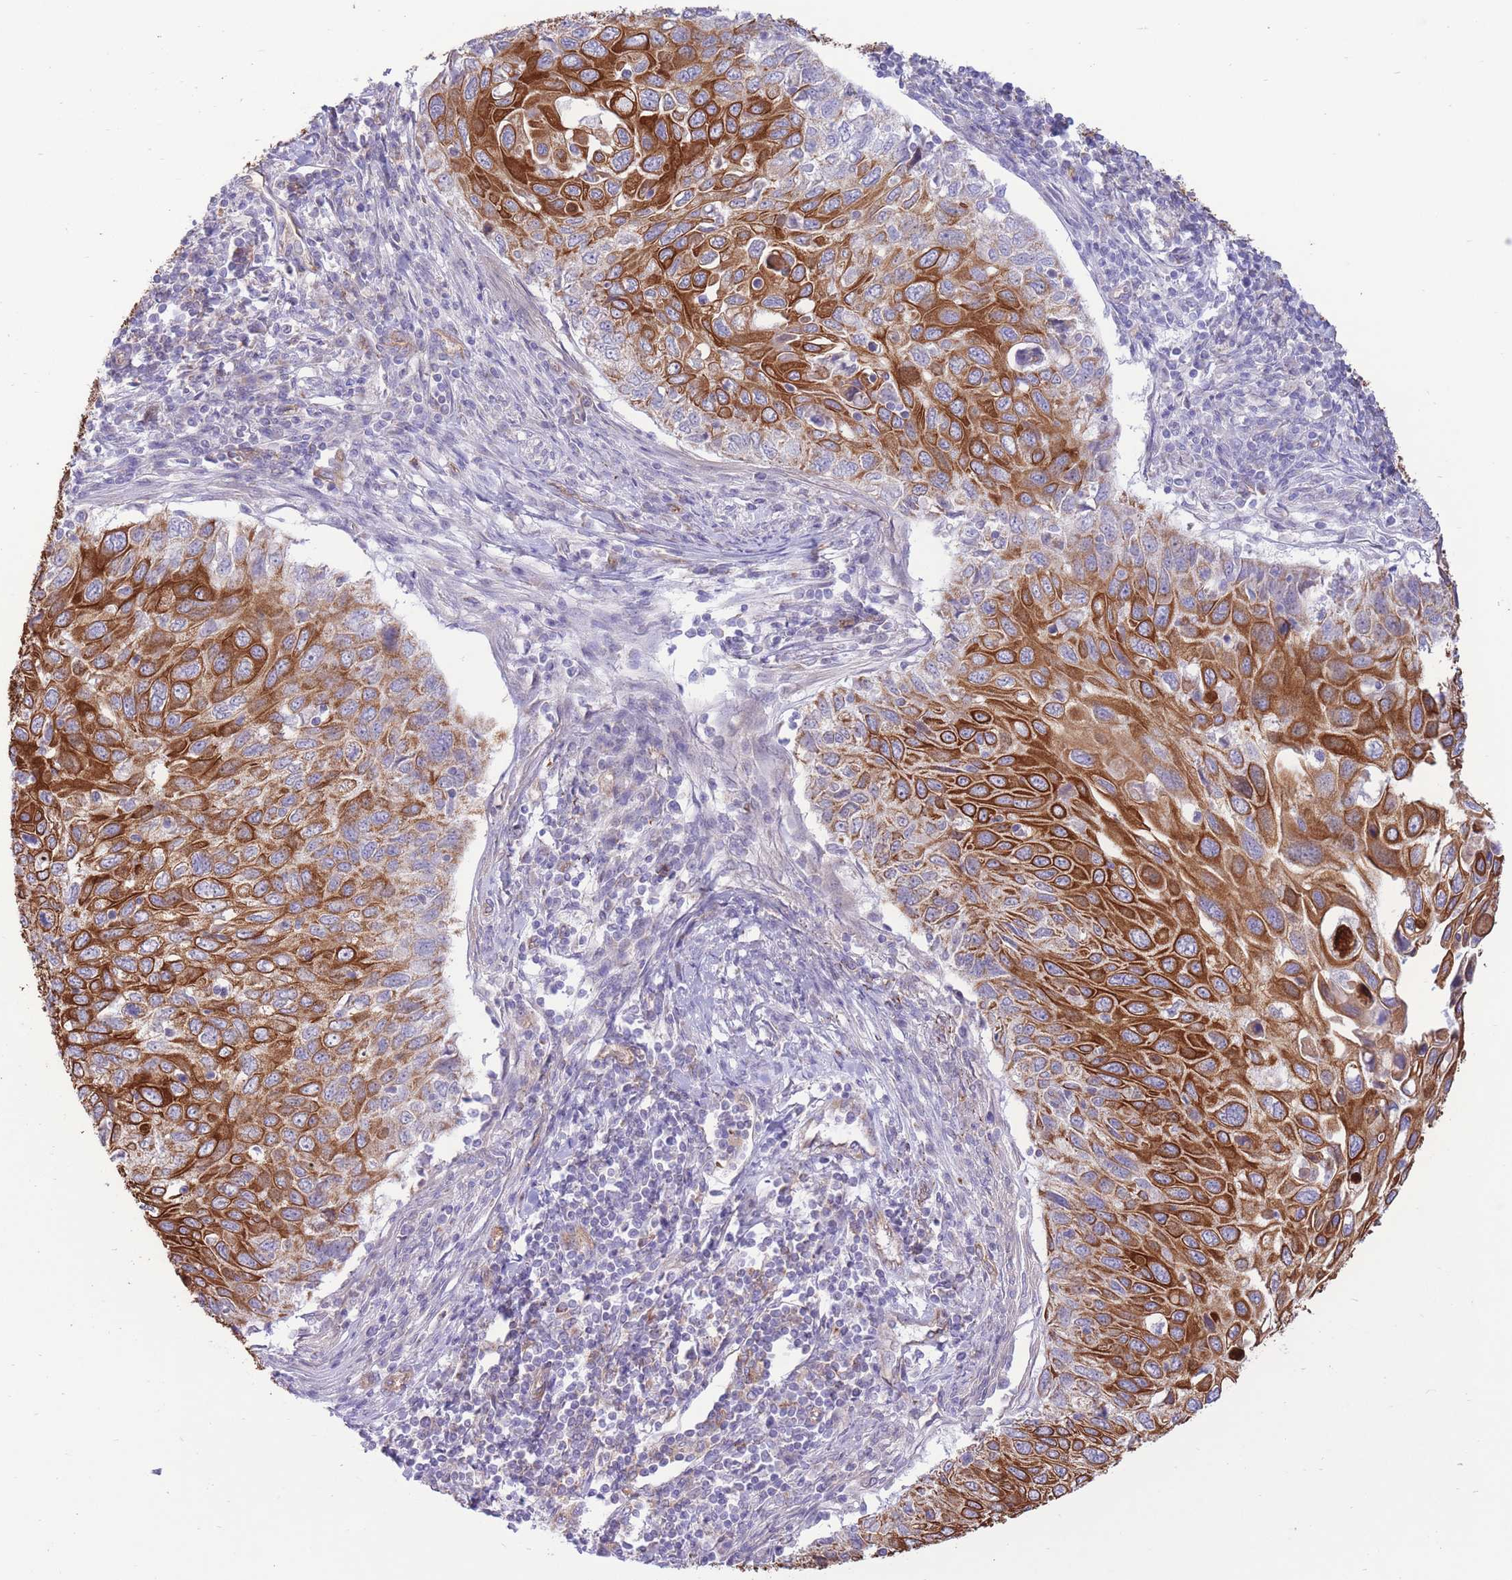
{"staining": {"intensity": "strong", "quantity": ">75%", "location": "cytoplasmic/membranous"}, "tissue": "cervical cancer", "cell_type": "Tumor cells", "image_type": "cancer", "snomed": [{"axis": "morphology", "description": "Squamous cell carcinoma, NOS"}, {"axis": "topography", "description": "Cervix"}], "caption": "Immunohistochemistry staining of cervical cancer, which exhibits high levels of strong cytoplasmic/membranous positivity in about >75% of tumor cells indicating strong cytoplasmic/membranous protein staining. The staining was performed using DAB (brown) for protein detection and nuclei were counterstained in hematoxylin (blue).", "gene": "MRPS31", "patient": {"sex": "female", "age": 70}}